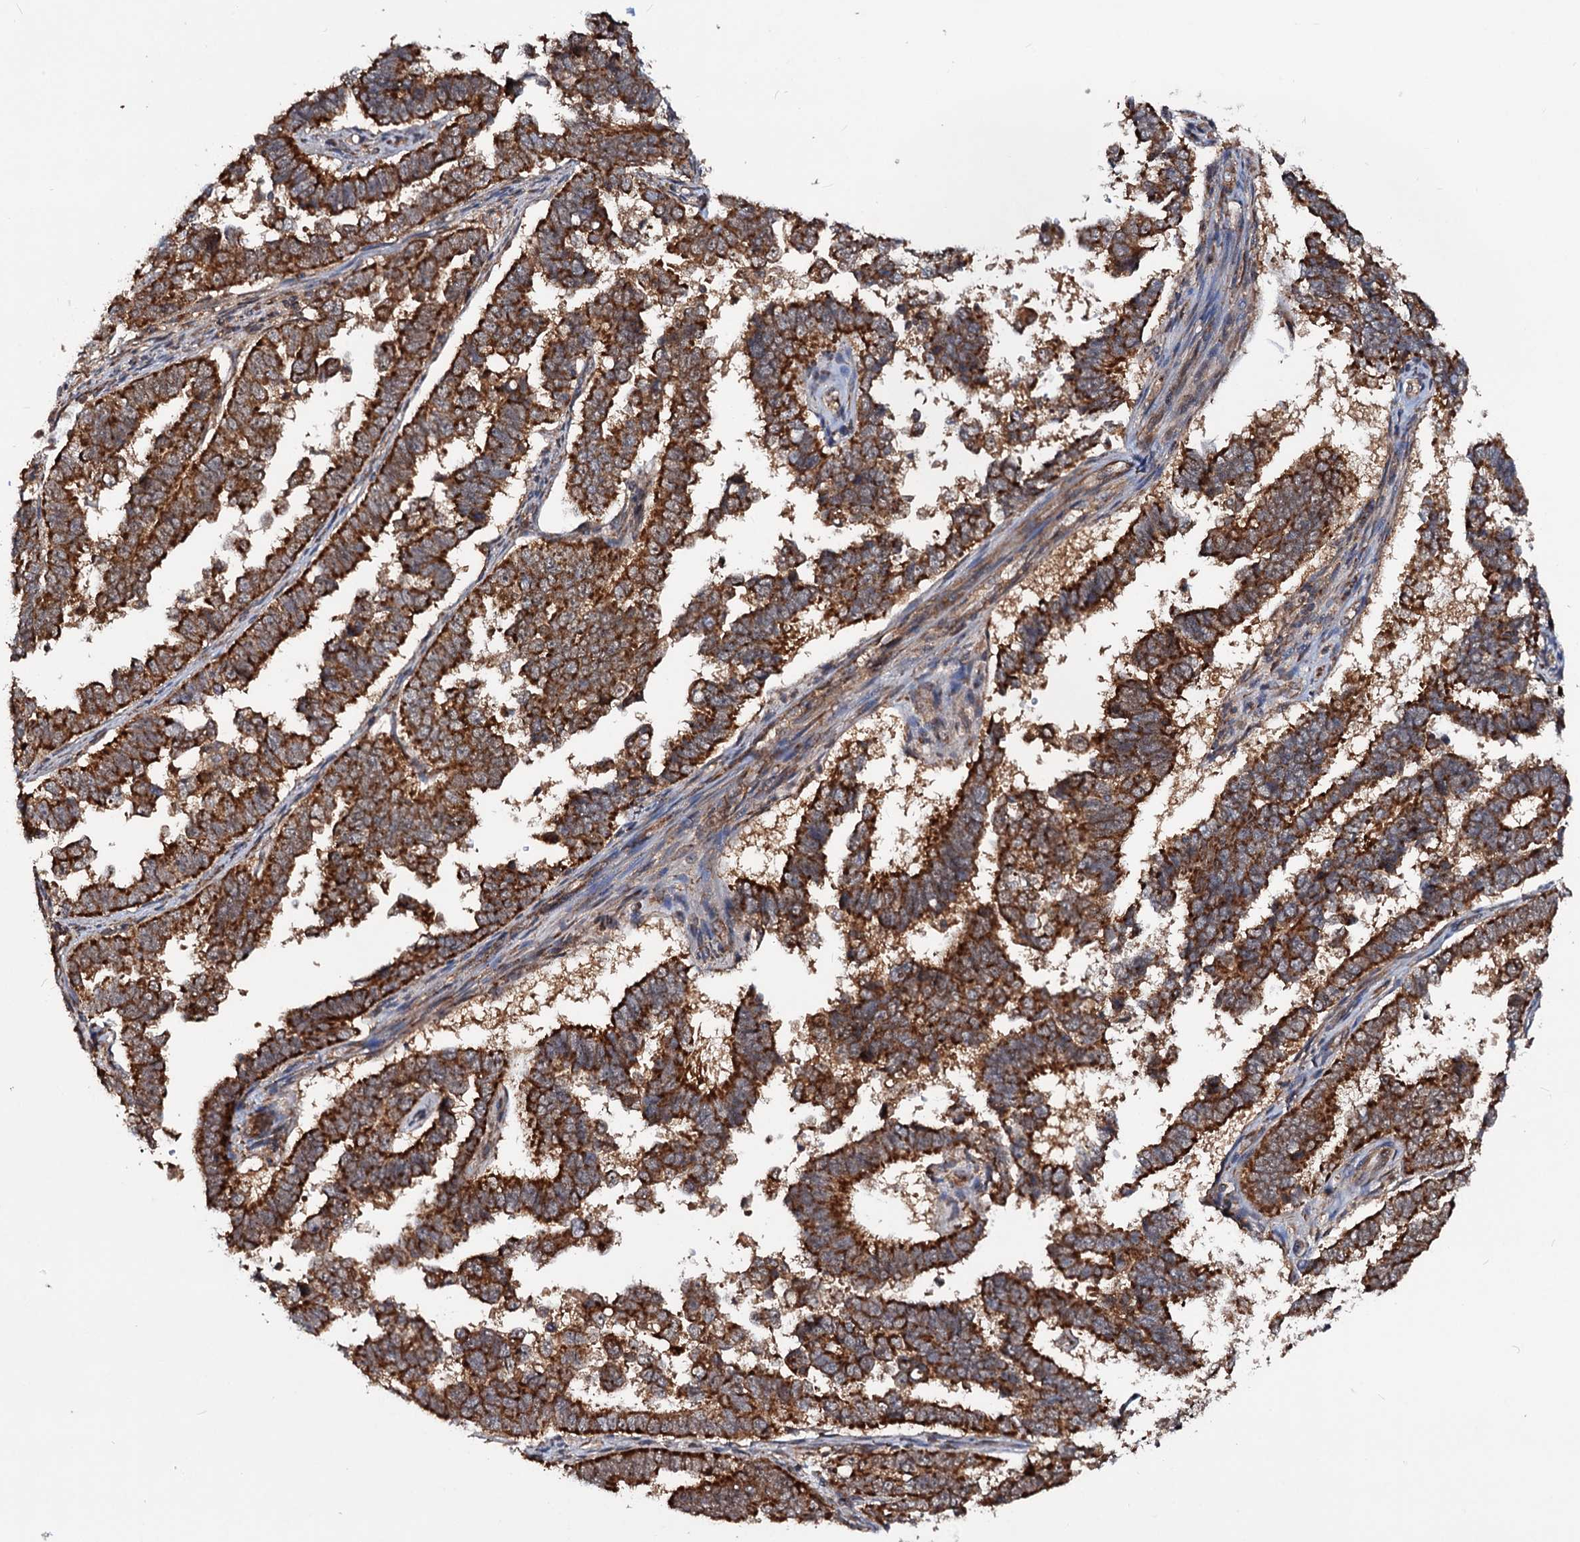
{"staining": {"intensity": "strong", "quantity": ">75%", "location": "cytoplasmic/membranous"}, "tissue": "endometrial cancer", "cell_type": "Tumor cells", "image_type": "cancer", "snomed": [{"axis": "morphology", "description": "Adenocarcinoma, NOS"}, {"axis": "topography", "description": "Endometrium"}], "caption": "Endometrial cancer stained with a protein marker reveals strong staining in tumor cells.", "gene": "CEP76", "patient": {"sex": "female", "age": 75}}